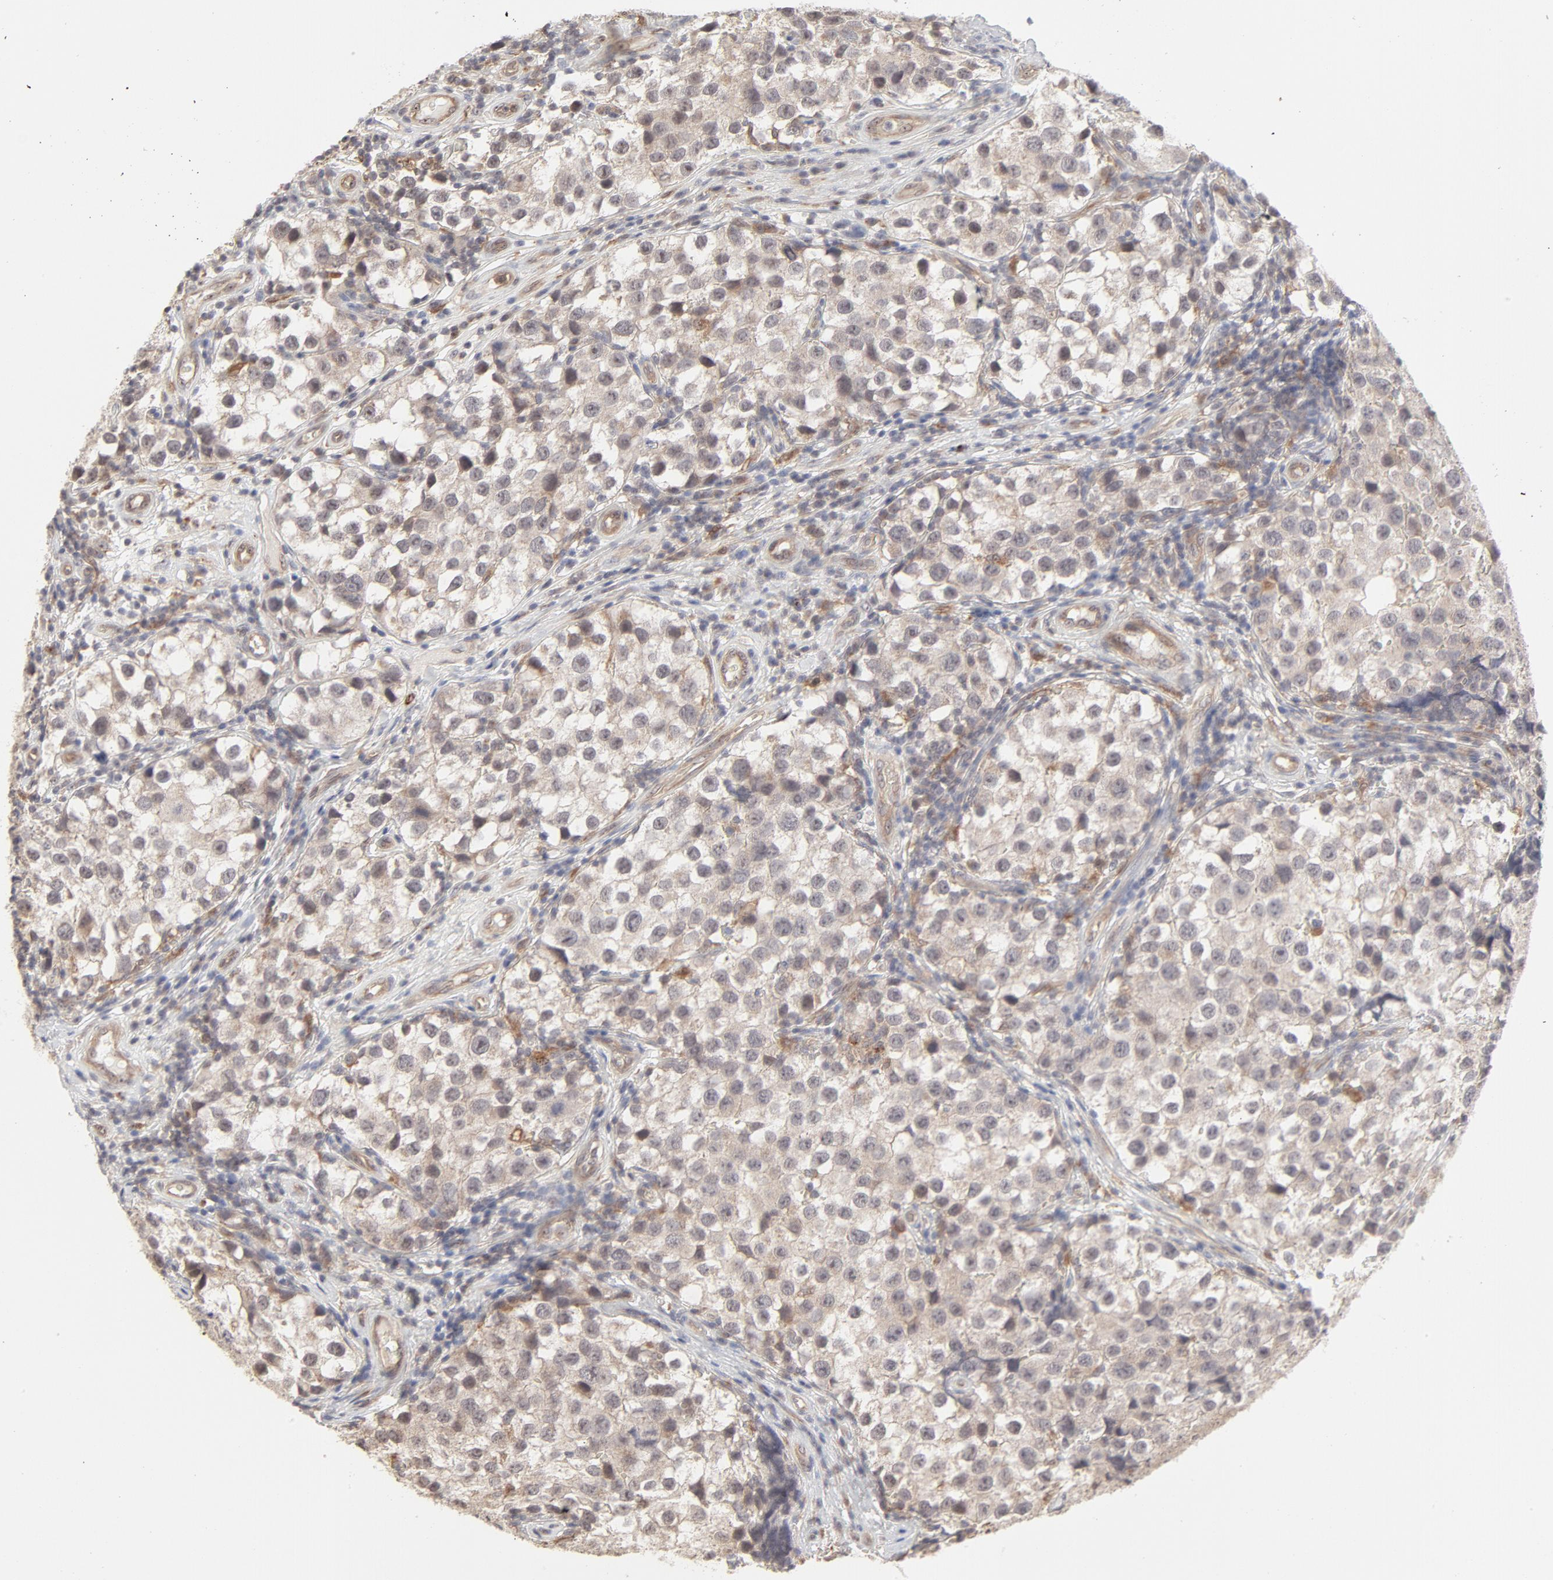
{"staining": {"intensity": "weak", "quantity": "25%-75%", "location": "cytoplasmic/membranous"}, "tissue": "testis cancer", "cell_type": "Tumor cells", "image_type": "cancer", "snomed": [{"axis": "morphology", "description": "Seminoma, NOS"}, {"axis": "topography", "description": "Testis"}], "caption": "Approximately 25%-75% of tumor cells in human testis cancer show weak cytoplasmic/membranous protein expression as visualized by brown immunohistochemical staining.", "gene": "RAB5C", "patient": {"sex": "male", "age": 39}}